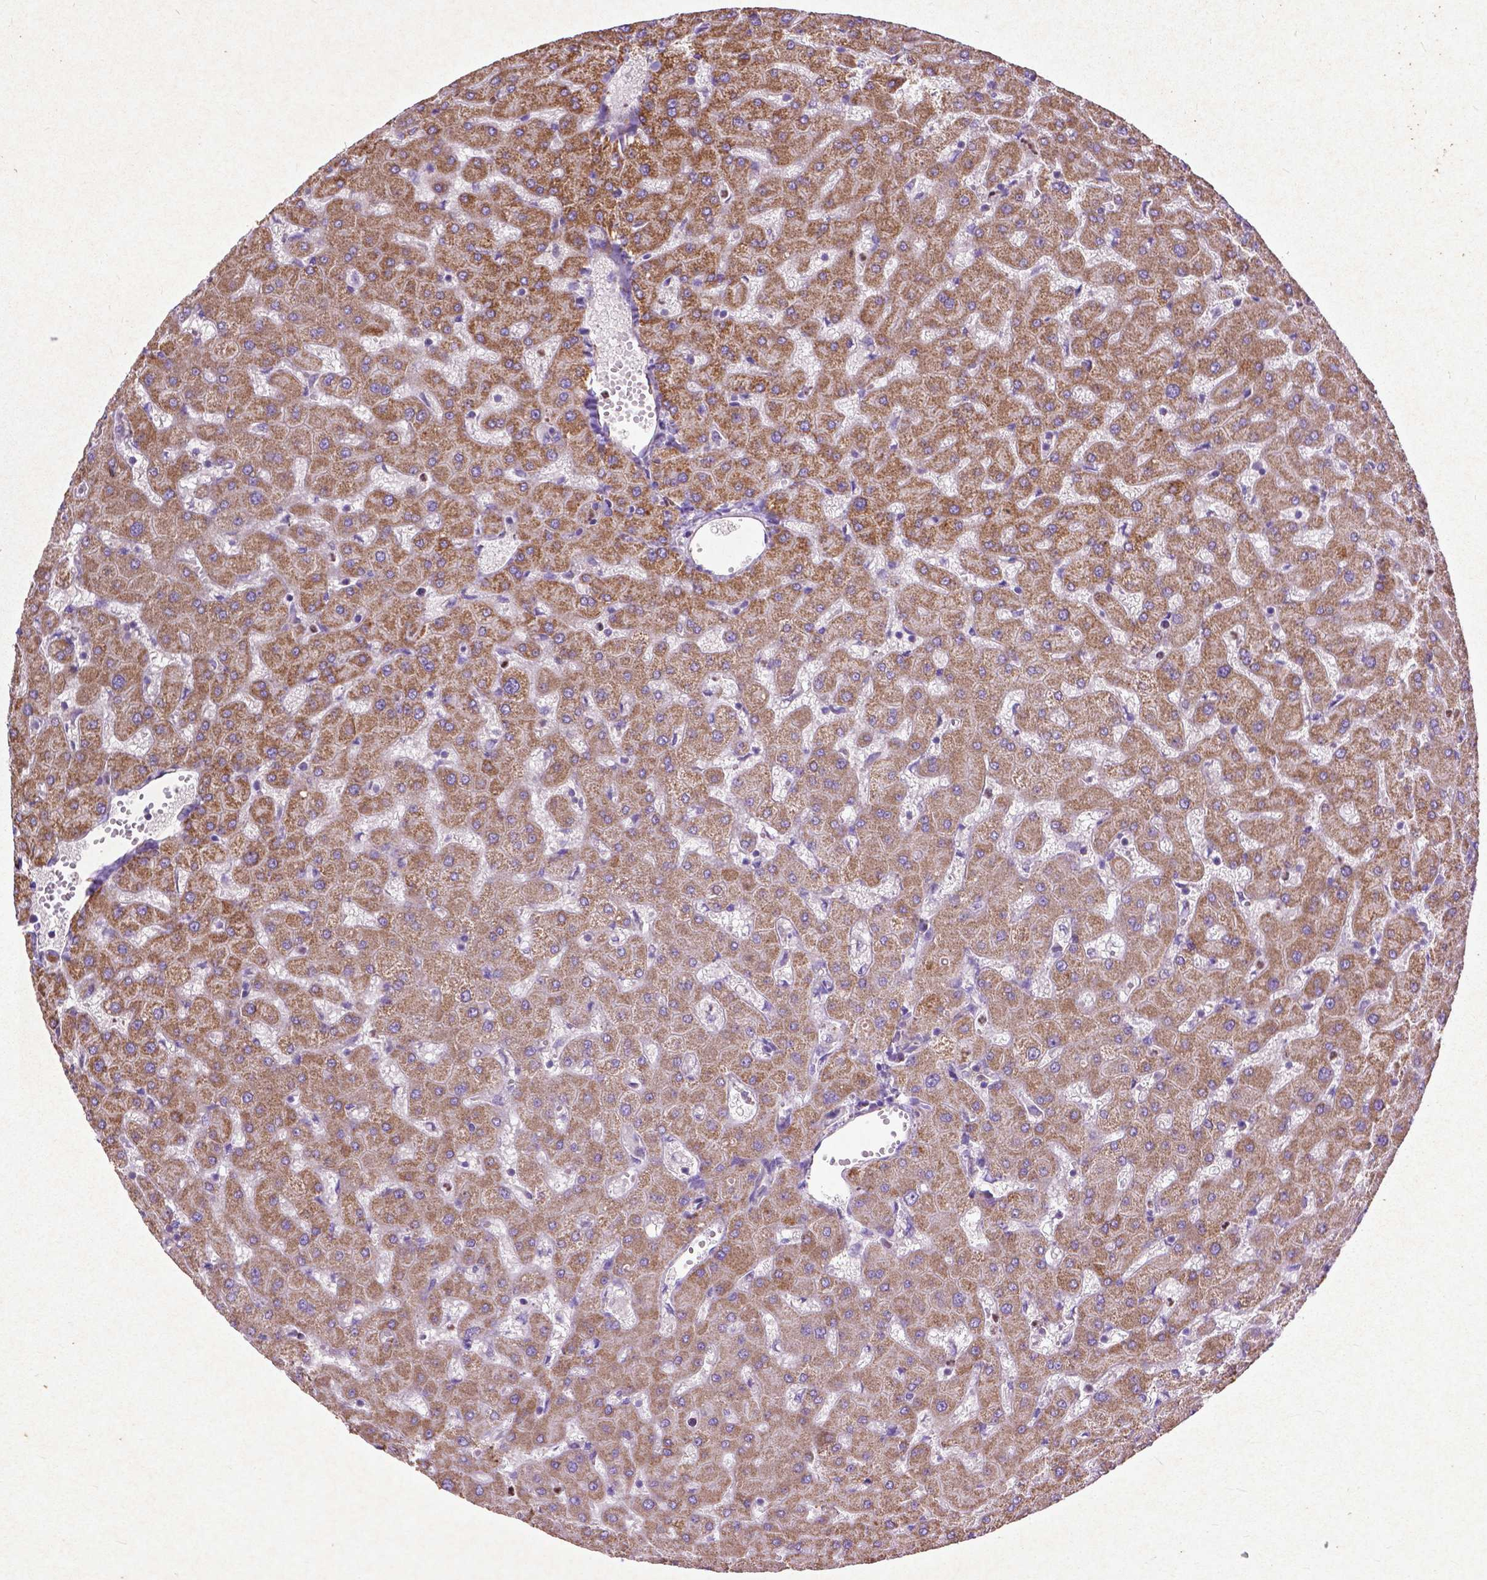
{"staining": {"intensity": "moderate", "quantity": ">75%", "location": "cytoplasmic/membranous"}, "tissue": "liver", "cell_type": "Cholangiocytes", "image_type": "normal", "snomed": [{"axis": "morphology", "description": "Normal tissue, NOS"}, {"axis": "topography", "description": "Liver"}], "caption": "This image demonstrates unremarkable liver stained with immunohistochemistry to label a protein in brown. The cytoplasmic/membranous of cholangiocytes show moderate positivity for the protein. Nuclei are counter-stained blue.", "gene": "THEGL", "patient": {"sex": "female", "age": 63}}